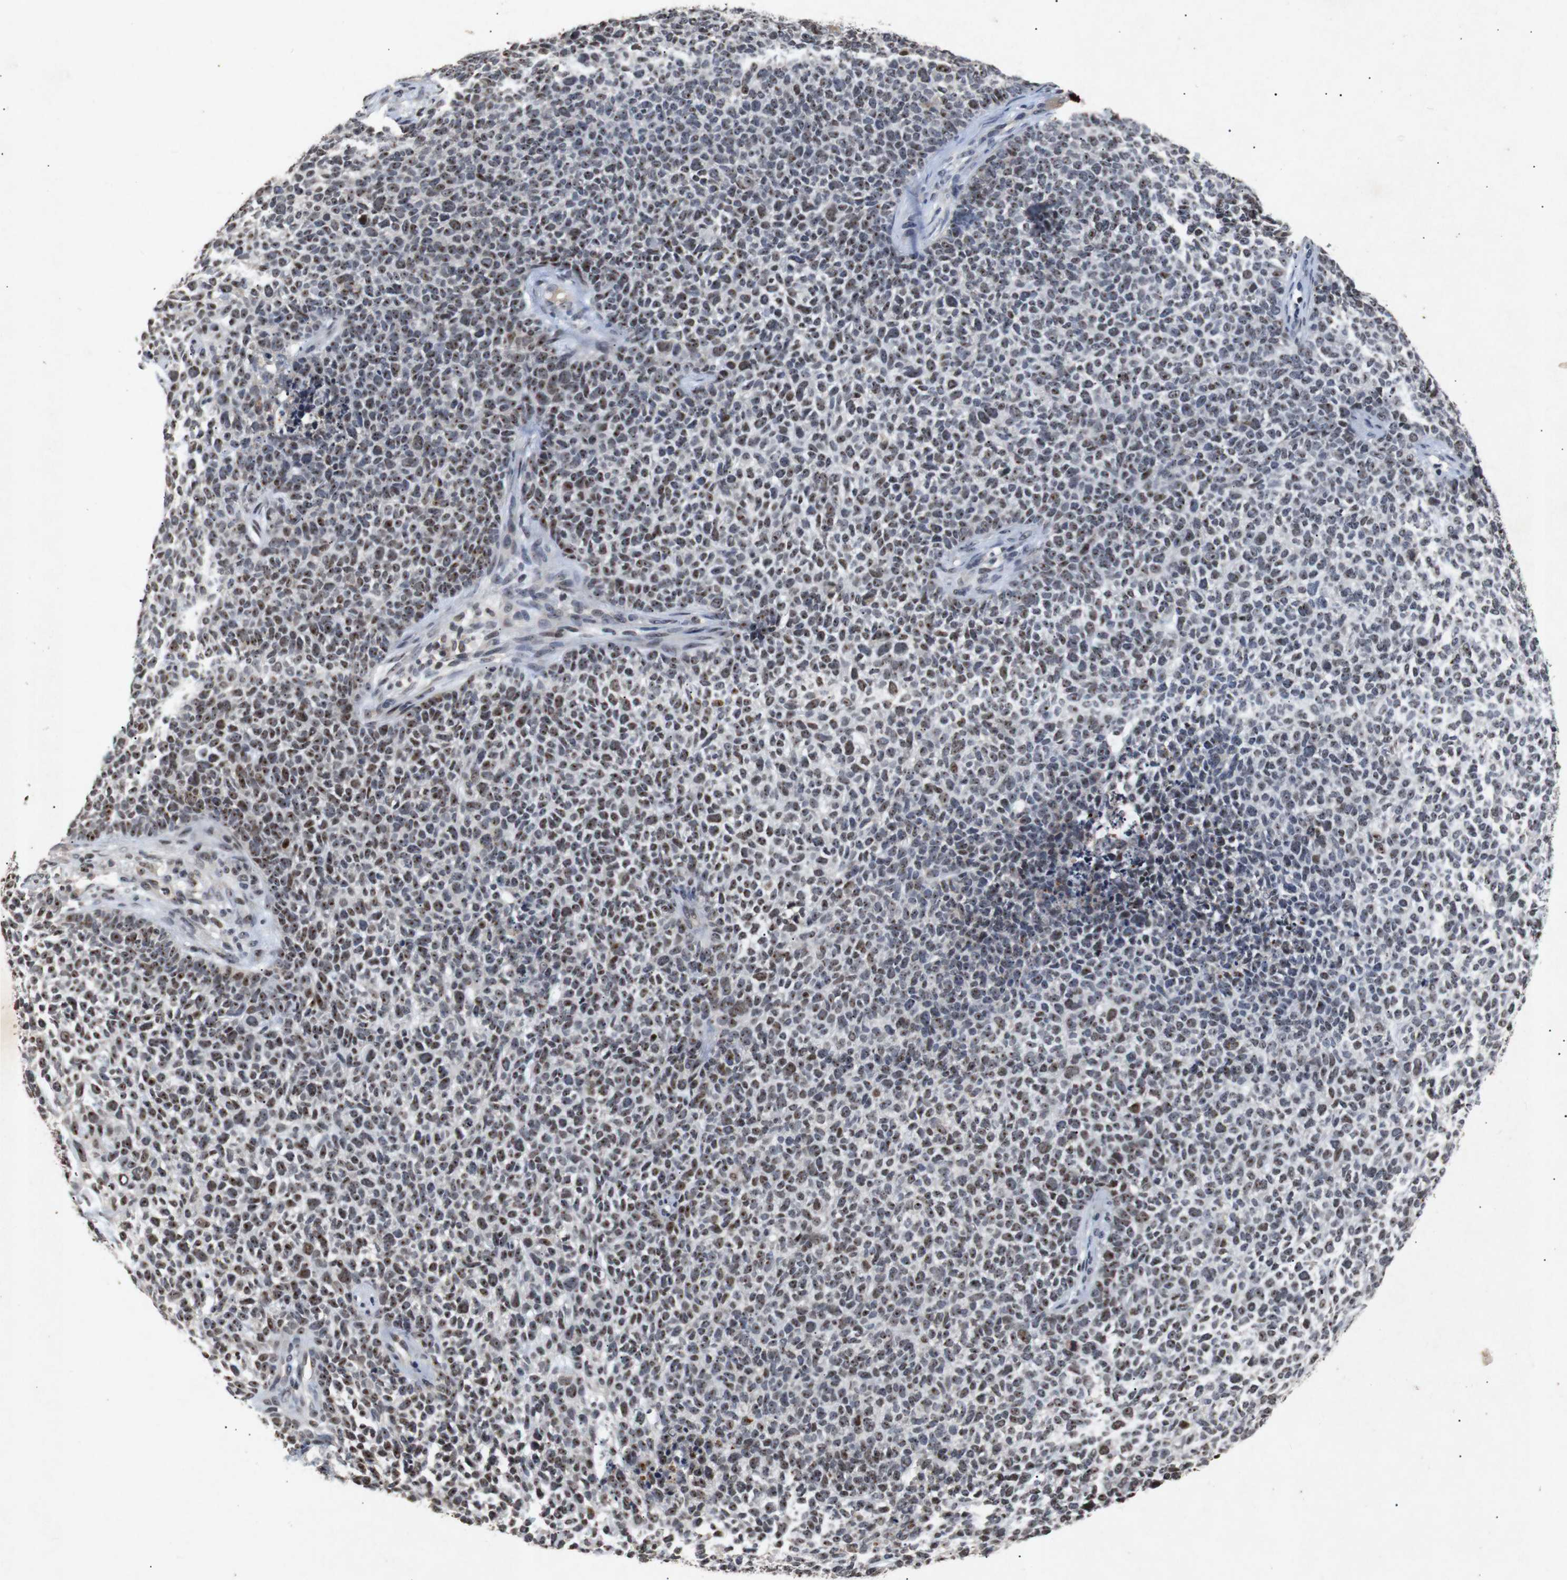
{"staining": {"intensity": "moderate", "quantity": ">75%", "location": "nuclear"}, "tissue": "skin cancer", "cell_type": "Tumor cells", "image_type": "cancer", "snomed": [{"axis": "morphology", "description": "Basal cell carcinoma"}, {"axis": "topography", "description": "Skin"}], "caption": "Skin cancer was stained to show a protein in brown. There is medium levels of moderate nuclear expression in approximately >75% of tumor cells.", "gene": "PARN", "patient": {"sex": "female", "age": 84}}